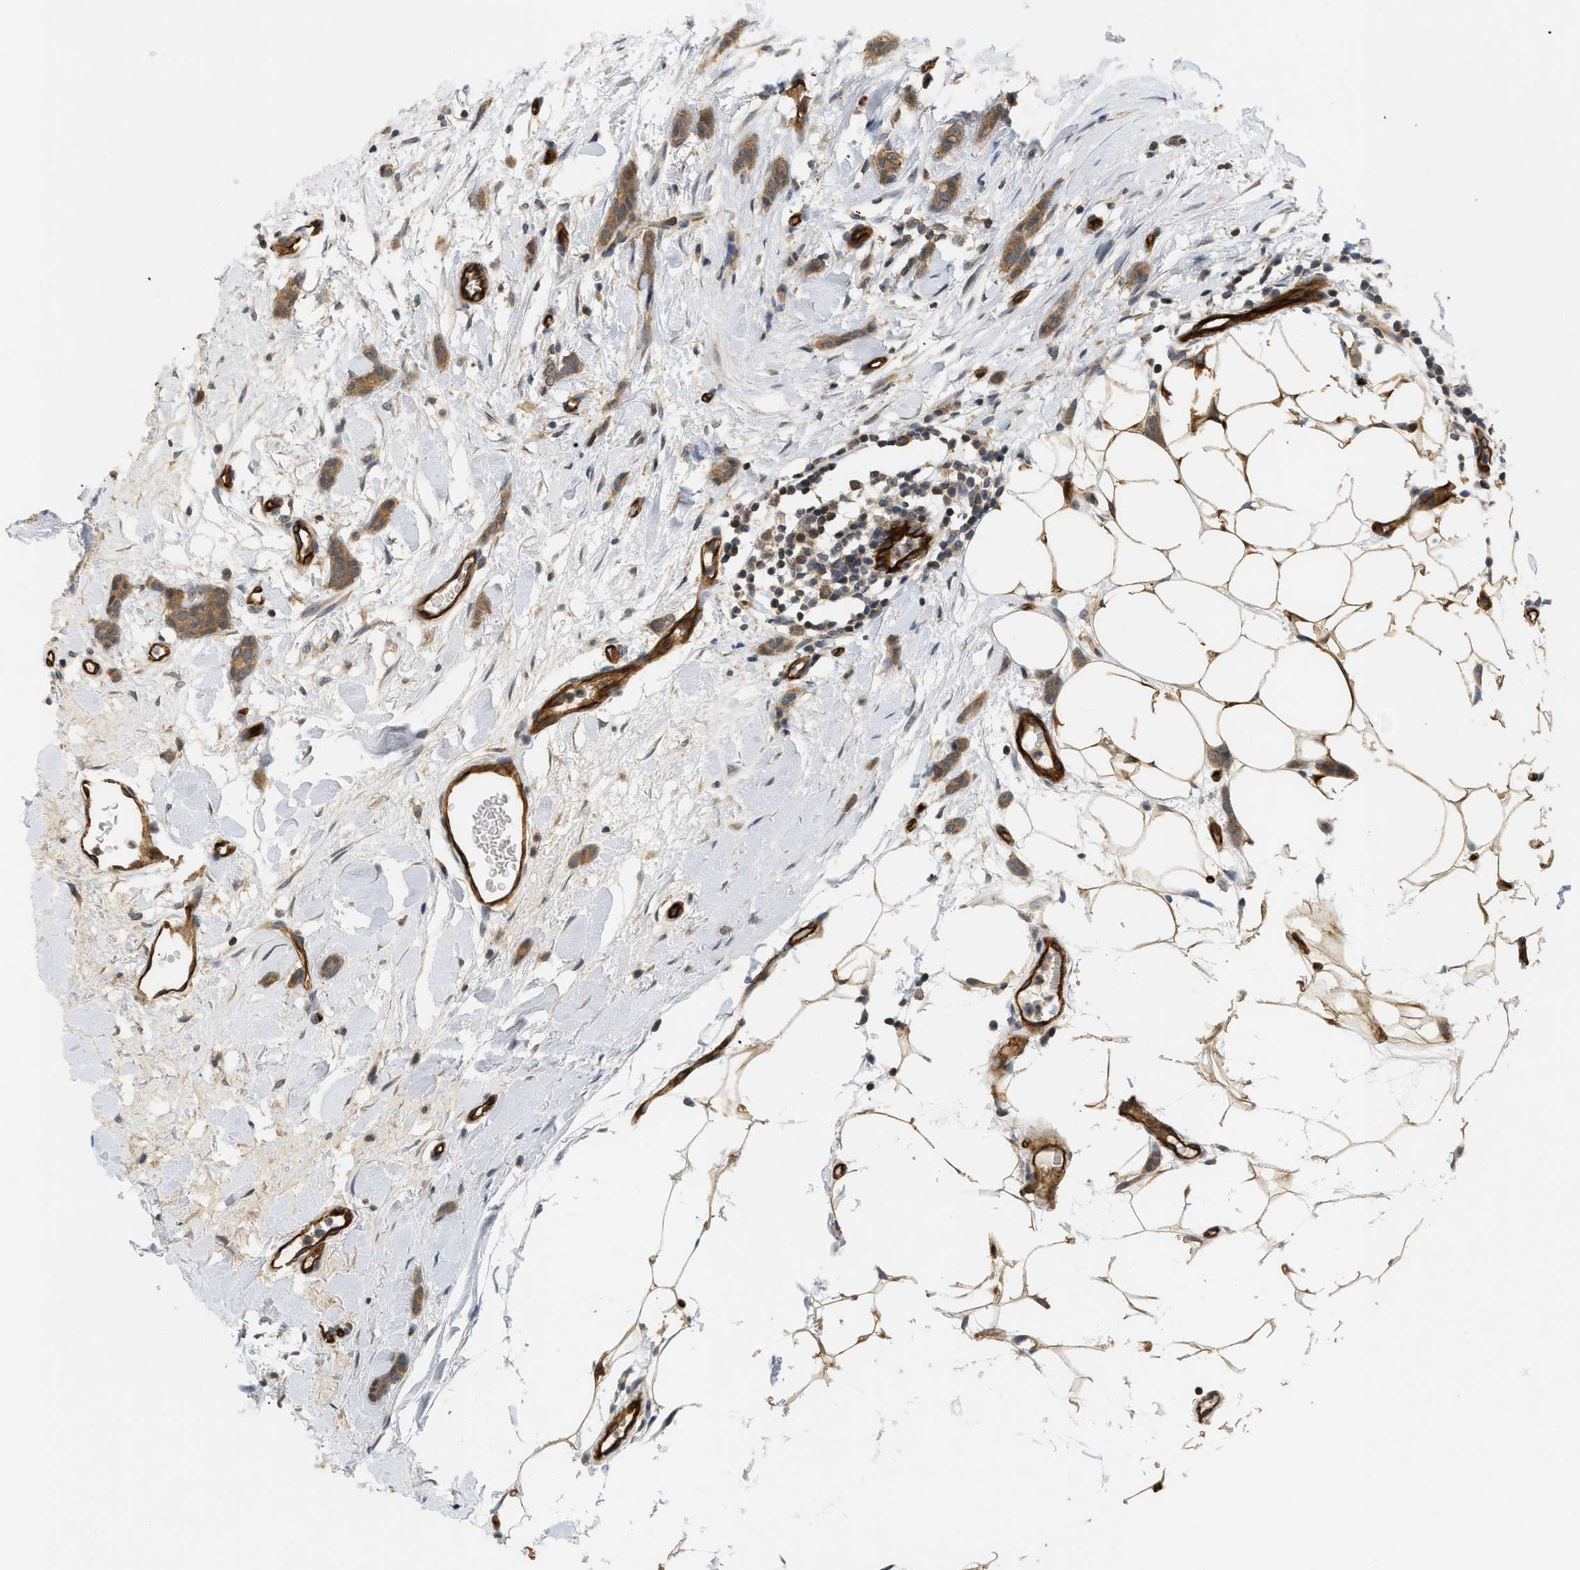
{"staining": {"intensity": "moderate", "quantity": ">75%", "location": "cytoplasmic/membranous"}, "tissue": "breast cancer", "cell_type": "Tumor cells", "image_type": "cancer", "snomed": [{"axis": "morphology", "description": "Lobular carcinoma"}, {"axis": "topography", "description": "Skin"}, {"axis": "topography", "description": "Breast"}], "caption": "Human lobular carcinoma (breast) stained for a protein (brown) shows moderate cytoplasmic/membranous positive expression in about >75% of tumor cells.", "gene": "PALMD", "patient": {"sex": "female", "age": 46}}